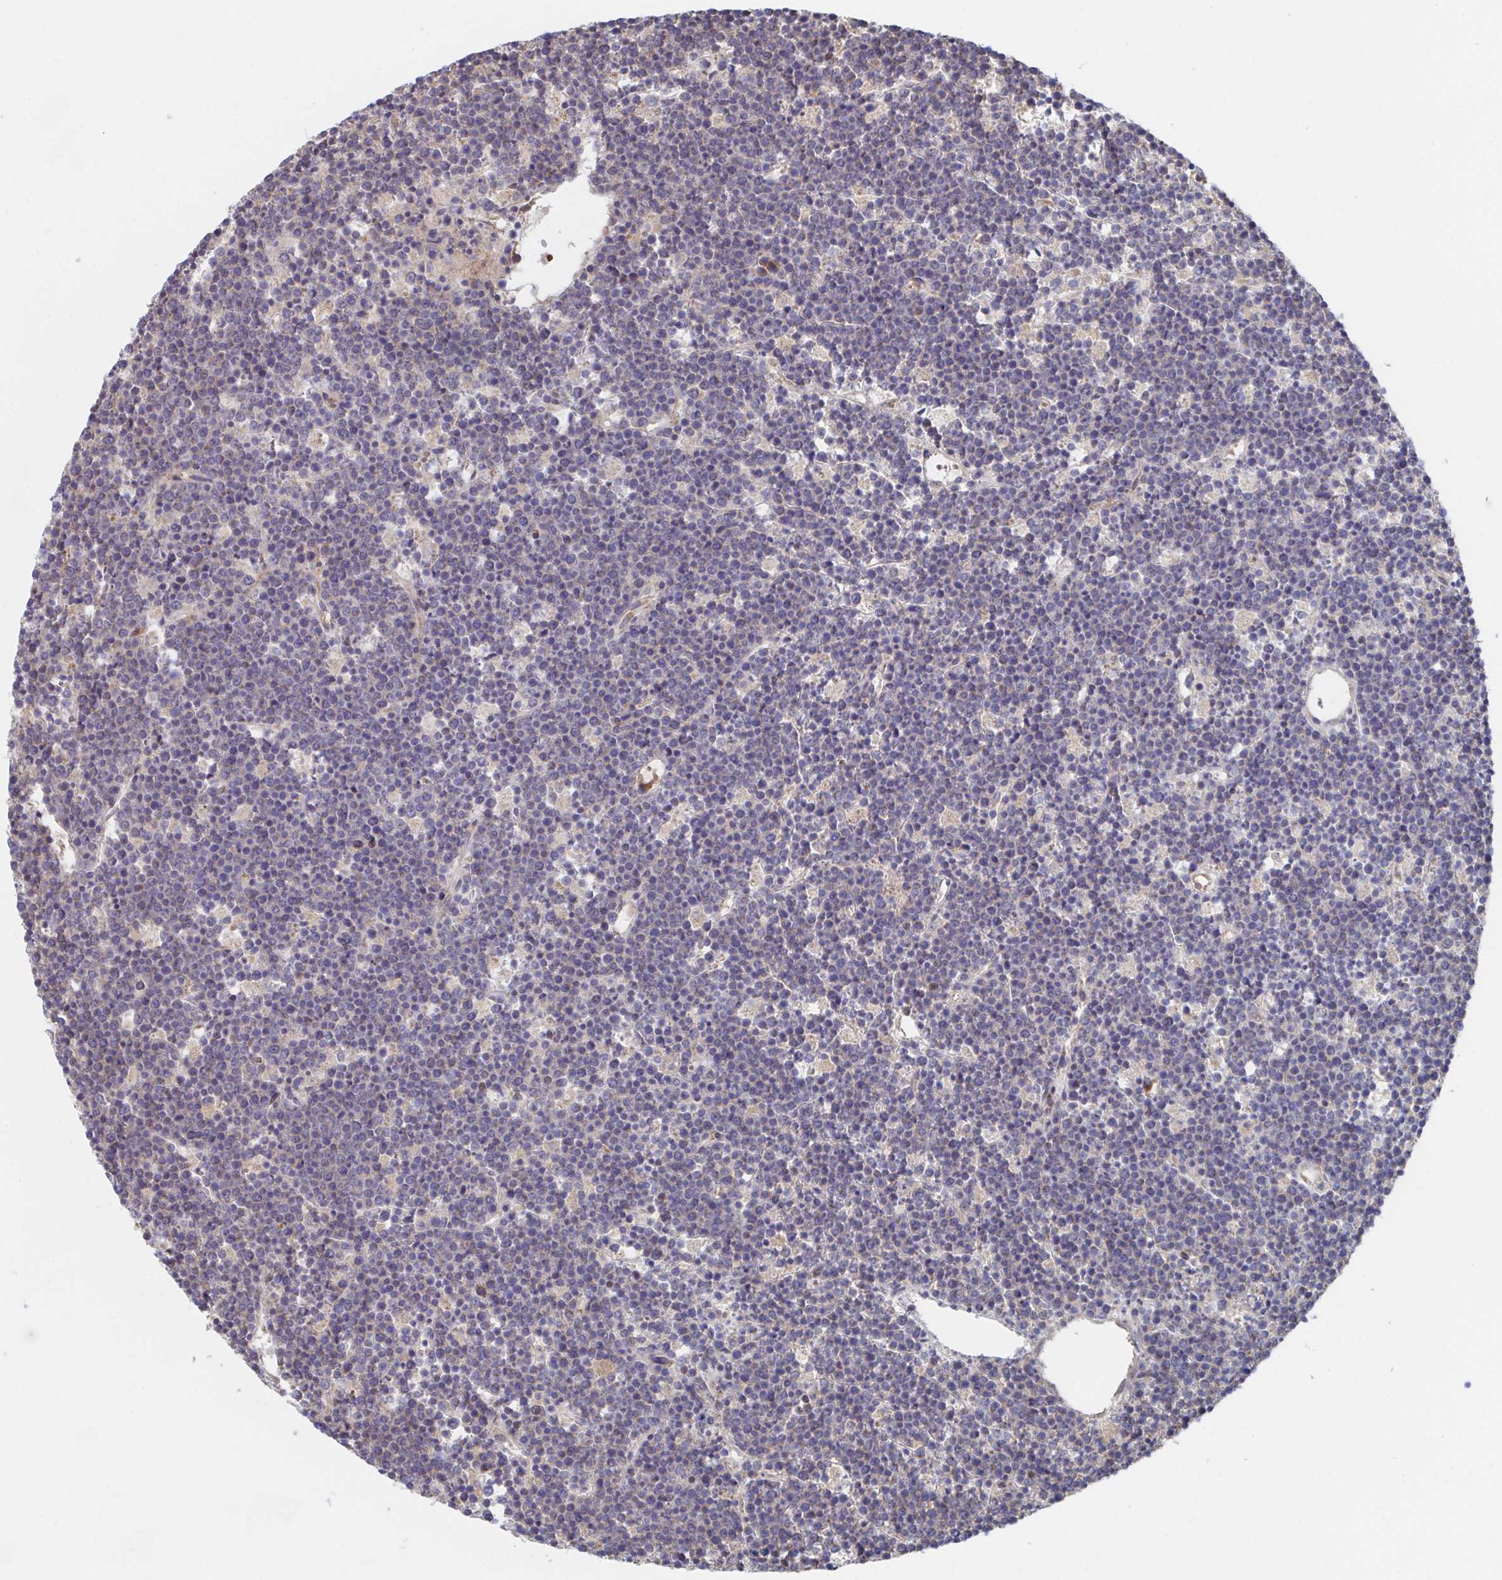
{"staining": {"intensity": "negative", "quantity": "none", "location": "none"}, "tissue": "lymphoma", "cell_type": "Tumor cells", "image_type": "cancer", "snomed": [{"axis": "morphology", "description": "Malignant lymphoma, non-Hodgkin's type, High grade"}, {"axis": "topography", "description": "Ovary"}], "caption": "High power microscopy photomicrograph of an immunohistochemistry (IHC) photomicrograph of lymphoma, revealing no significant staining in tumor cells. (Stains: DAB IHC with hematoxylin counter stain, Microscopy: brightfield microscopy at high magnification).", "gene": "FJX1", "patient": {"sex": "female", "age": 56}}